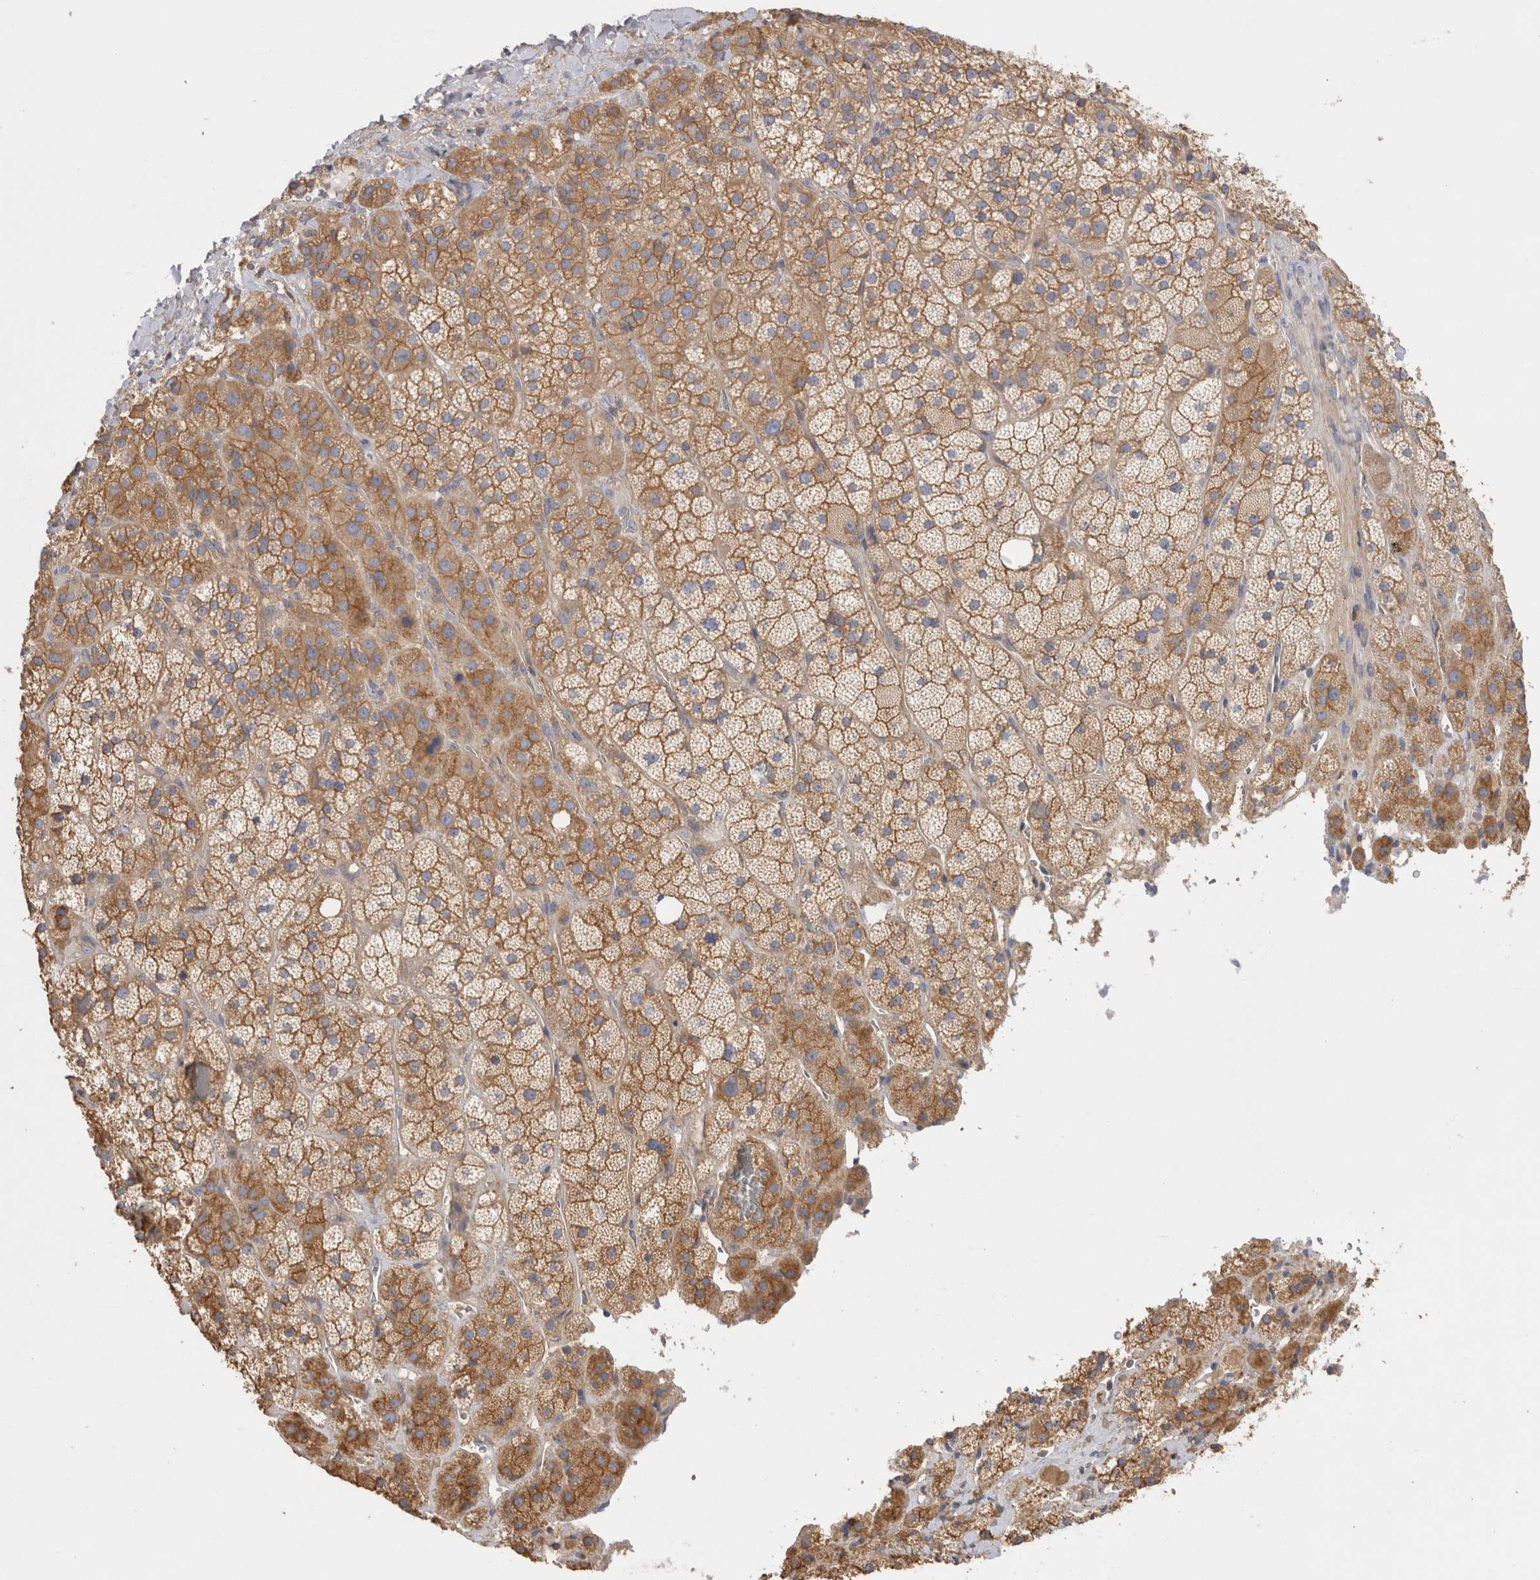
{"staining": {"intensity": "moderate", "quantity": ">75%", "location": "cytoplasmic/membranous"}, "tissue": "adrenal gland", "cell_type": "Glandular cells", "image_type": "normal", "snomed": [{"axis": "morphology", "description": "Normal tissue, NOS"}, {"axis": "topography", "description": "Adrenal gland"}], "caption": "Immunohistochemical staining of unremarkable human adrenal gland demonstrates medium levels of moderate cytoplasmic/membranous staining in approximately >75% of glandular cells.", "gene": "CHMP6", "patient": {"sex": "male", "age": 57}}